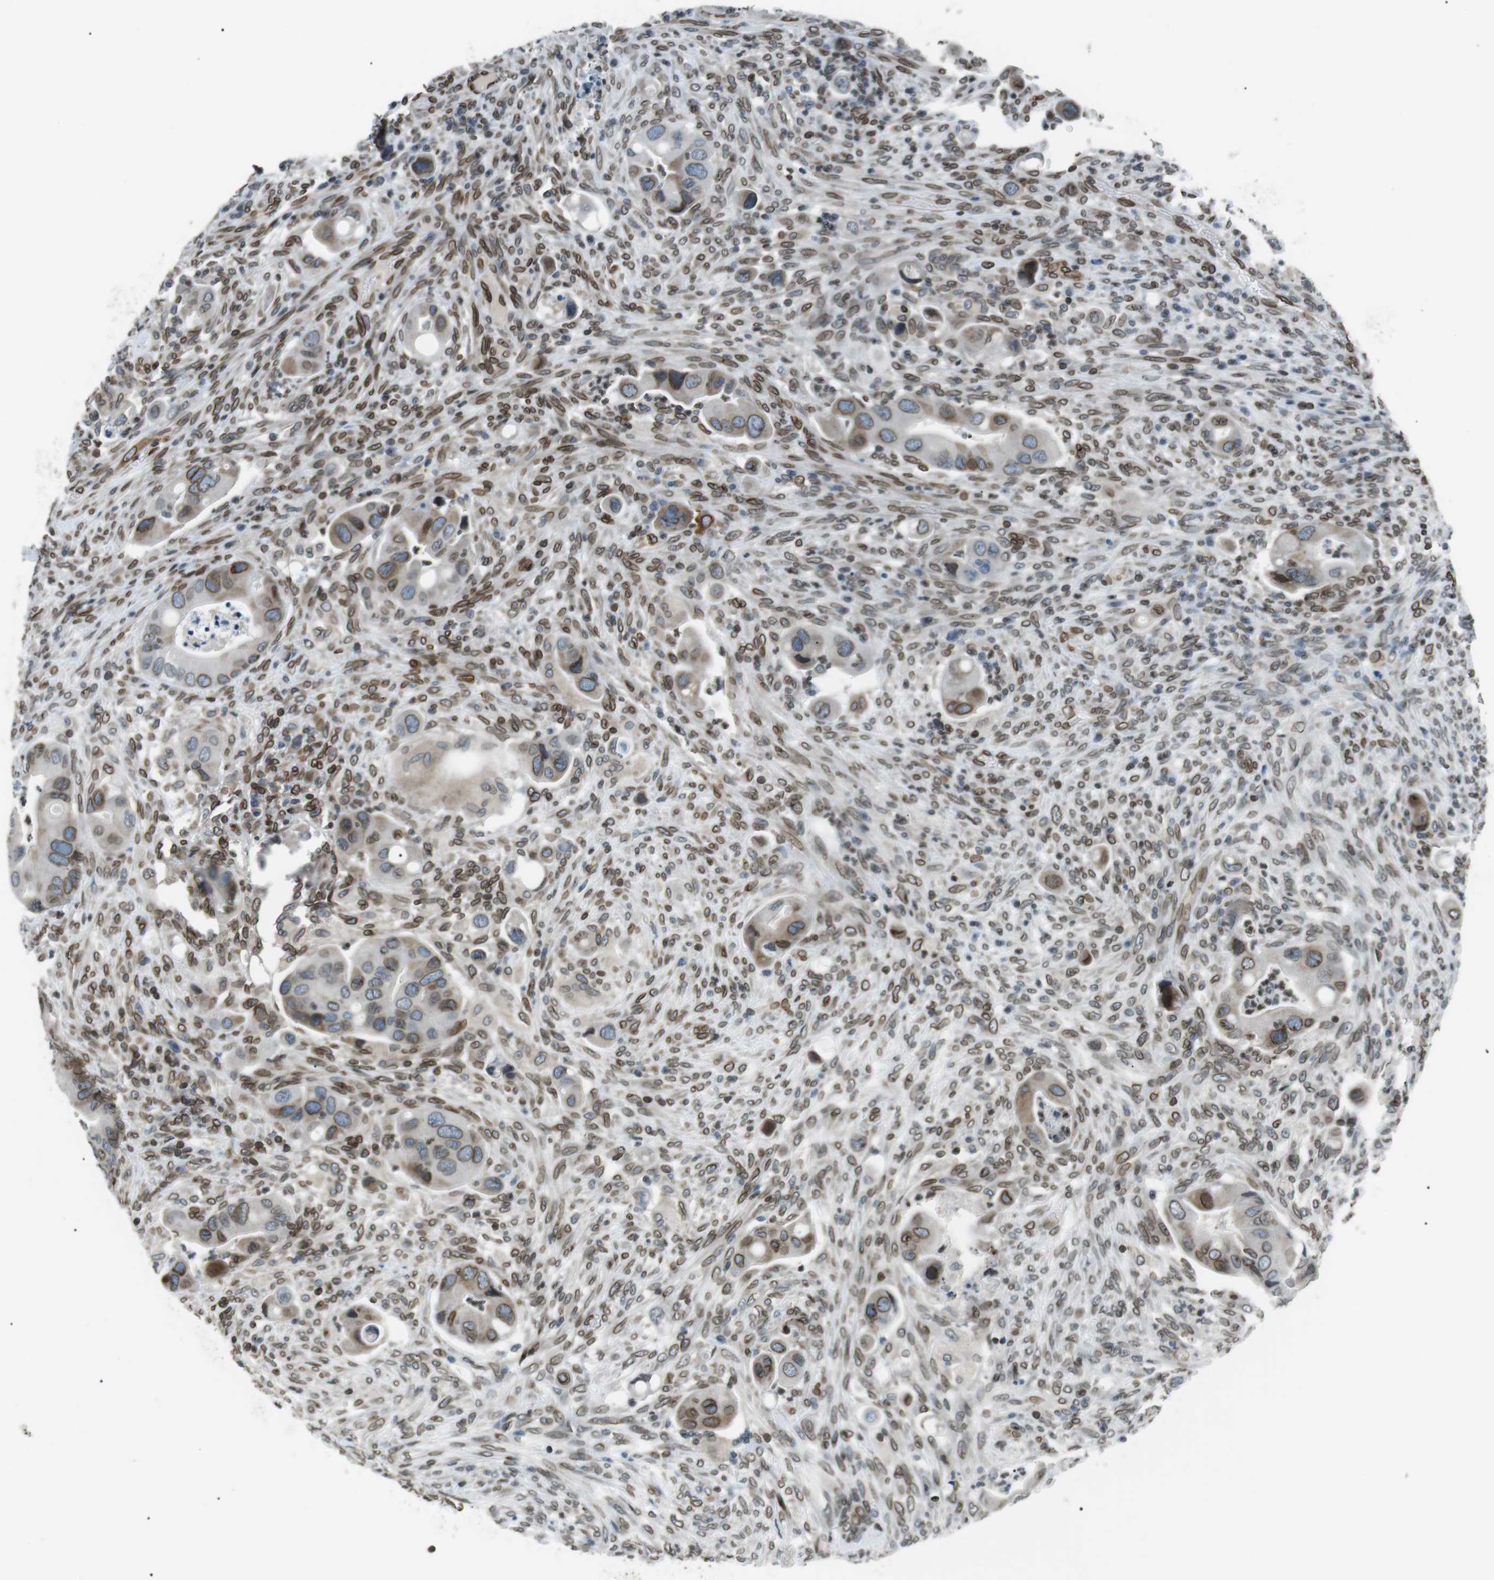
{"staining": {"intensity": "moderate", "quantity": ">75%", "location": "cytoplasmic/membranous,nuclear"}, "tissue": "colorectal cancer", "cell_type": "Tumor cells", "image_type": "cancer", "snomed": [{"axis": "morphology", "description": "Adenocarcinoma, NOS"}, {"axis": "topography", "description": "Rectum"}], "caption": "Protein expression analysis of human colorectal cancer reveals moderate cytoplasmic/membranous and nuclear staining in approximately >75% of tumor cells.", "gene": "TMX4", "patient": {"sex": "female", "age": 57}}